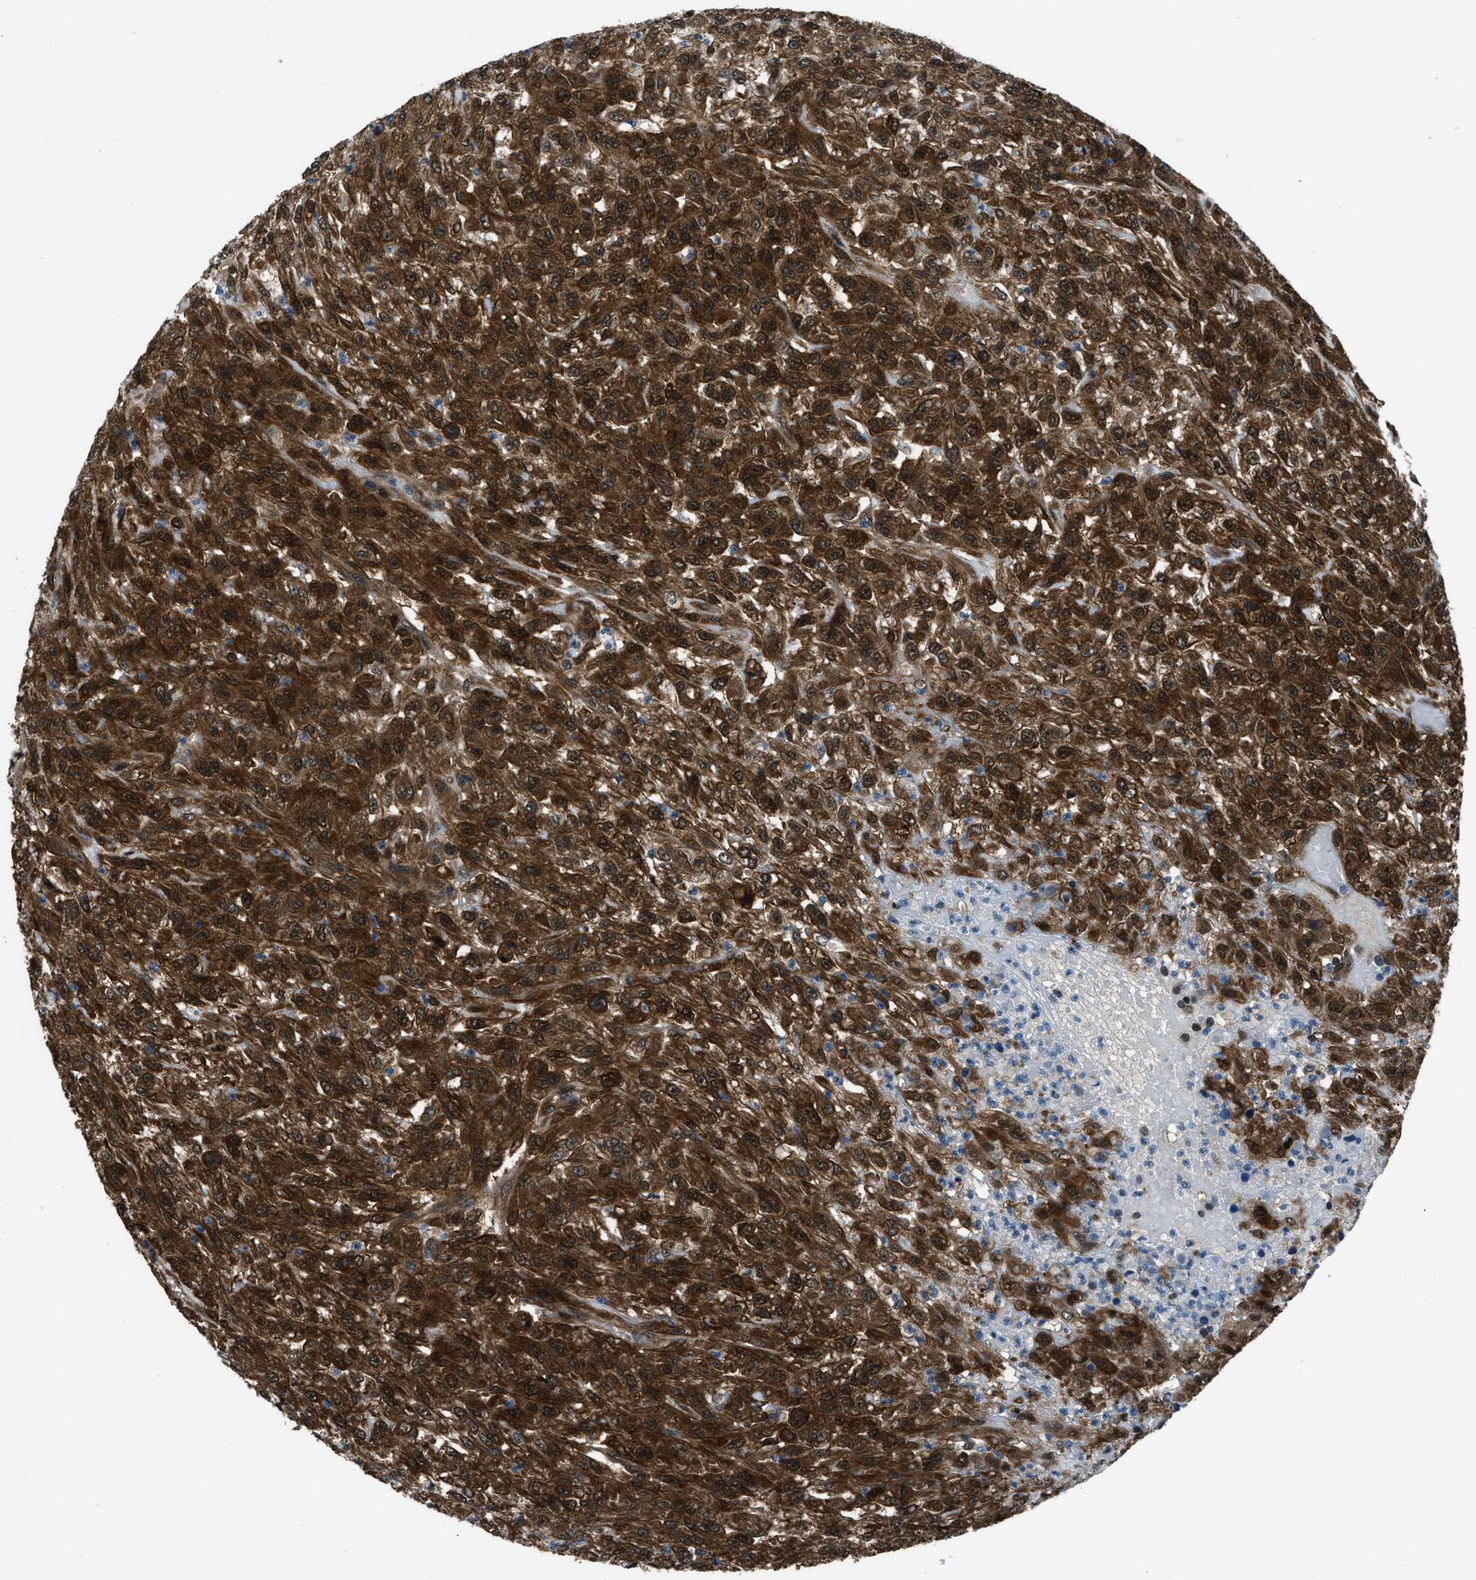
{"staining": {"intensity": "strong", "quantity": ">75%", "location": "cytoplasmic/membranous,nuclear"}, "tissue": "urothelial cancer", "cell_type": "Tumor cells", "image_type": "cancer", "snomed": [{"axis": "morphology", "description": "Urothelial carcinoma, High grade"}, {"axis": "topography", "description": "Urinary bladder"}], "caption": "A high-resolution photomicrograph shows immunohistochemistry staining of high-grade urothelial carcinoma, which shows strong cytoplasmic/membranous and nuclear staining in approximately >75% of tumor cells. The staining is performed using DAB (3,3'-diaminobenzidine) brown chromogen to label protein expression. The nuclei are counter-stained blue using hematoxylin.", "gene": "NUDCD3", "patient": {"sex": "male", "age": 46}}